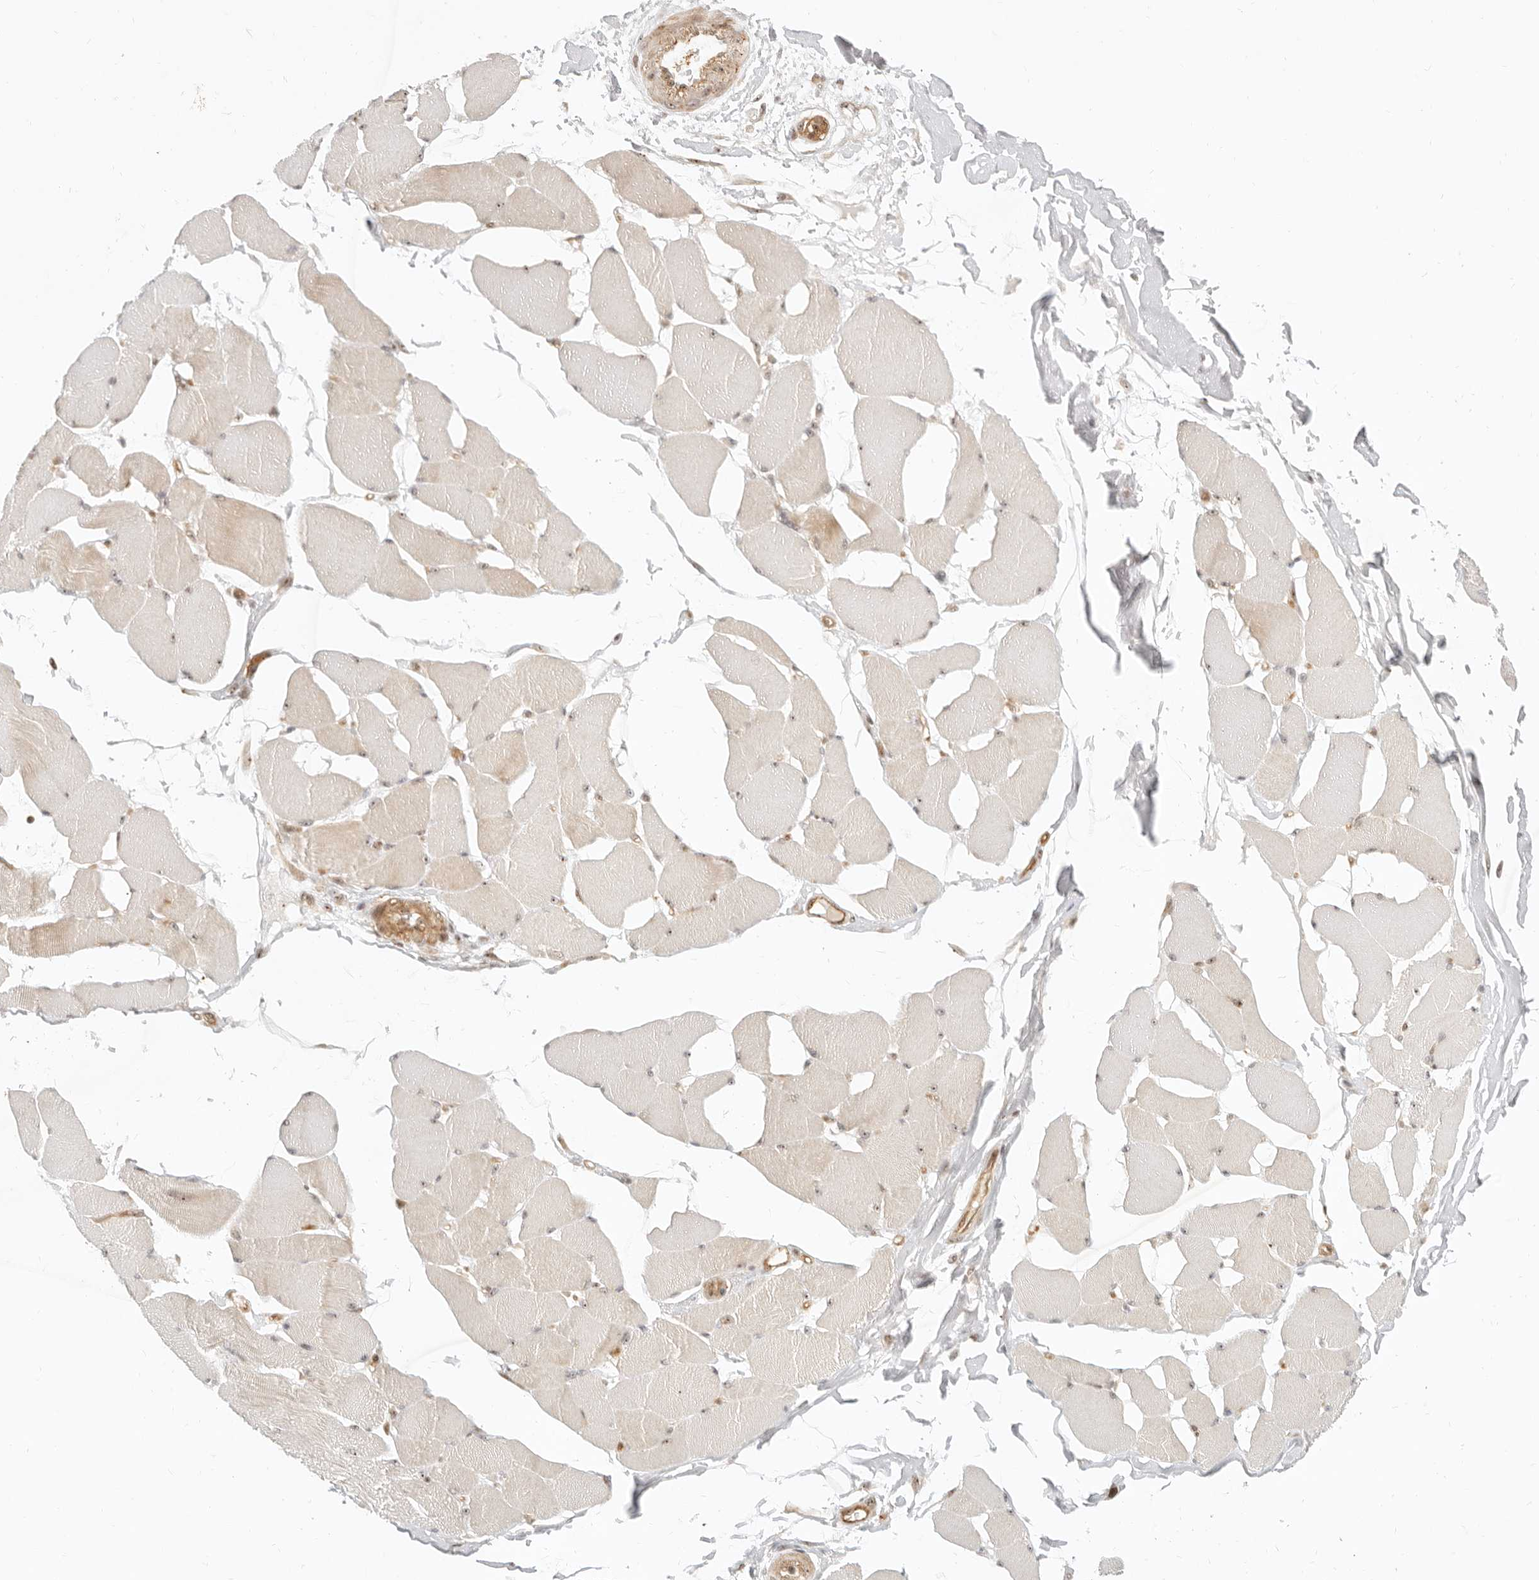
{"staining": {"intensity": "weak", "quantity": ">75%", "location": "cytoplasmic/membranous,nuclear"}, "tissue": "skeletal muscle", "cell_type": "Myocytes", "image_type": "normal", "snomed": [{"axis": "morphology", "description": "Normal tissue, NOS"}, {"axis": "topography", "description": "Skin"}, {"axis": "topography", "description": "Skeletal muscle"}], "caption": "DAB immunohistochemical staining of normal human skeletal muscle reveals weak cytoplasmic/membranous,nuclear protein staining in approximately >75% of myocytes.", "gene": "BAP1", "patient": {"sex": "male", "age": 83}}